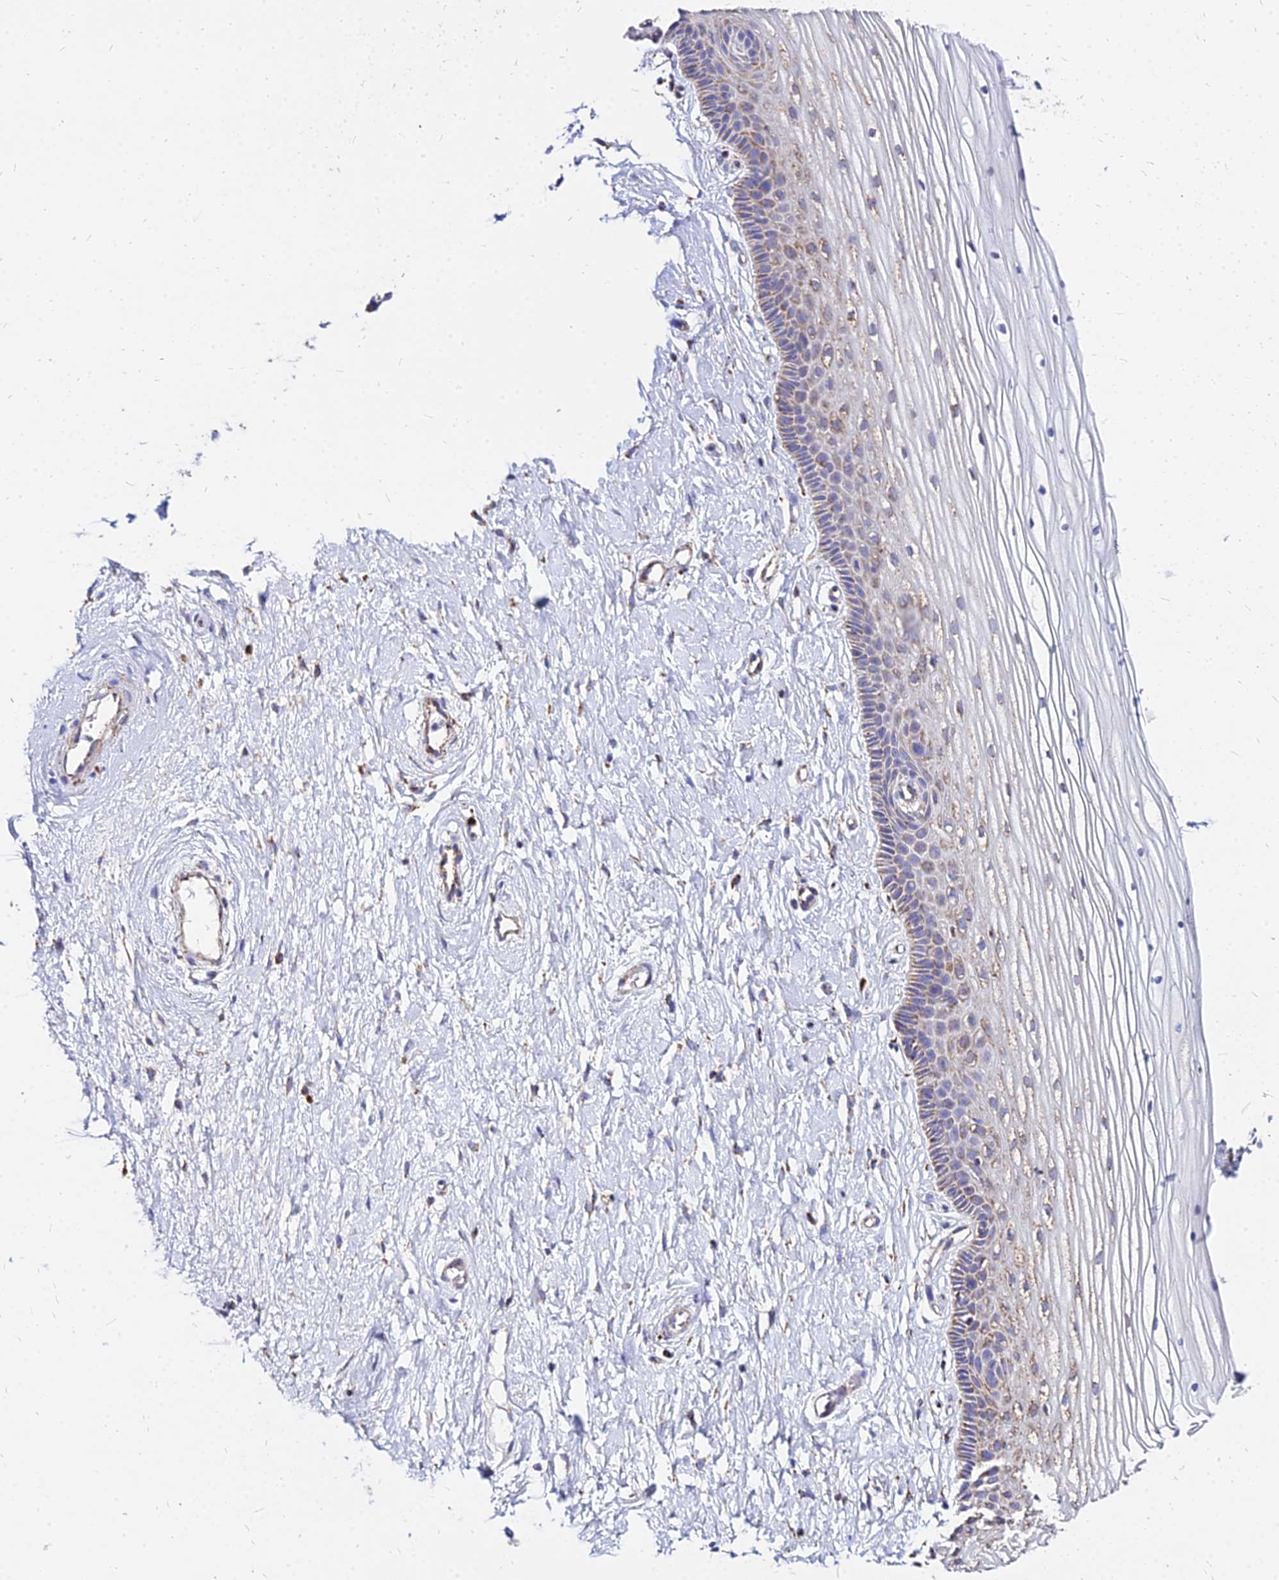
{"staining": {"intensity": "moderate", "quantity": "25%-75%", "location": "cytoplasmic/membranous"}, "tissue": "vagina", "cell_type": "Squamous epithelial cells", "image_type": "normal", "snomed": [{"axis": "morphology", "description": "Normal tissue, NOS"}, {"axis": "topography", "description": "Vagina"}, {"axis": "topography", "description": "Cervix"}], "caption": "About 25%-75% of squamous epithelial cells in normal human vagina show moderate cytoplasmic/membranous protein staining as visualized by brown immunohistochemical staining.", "gene": "DLD", "patient": {"sex": "female", "age": 40}}